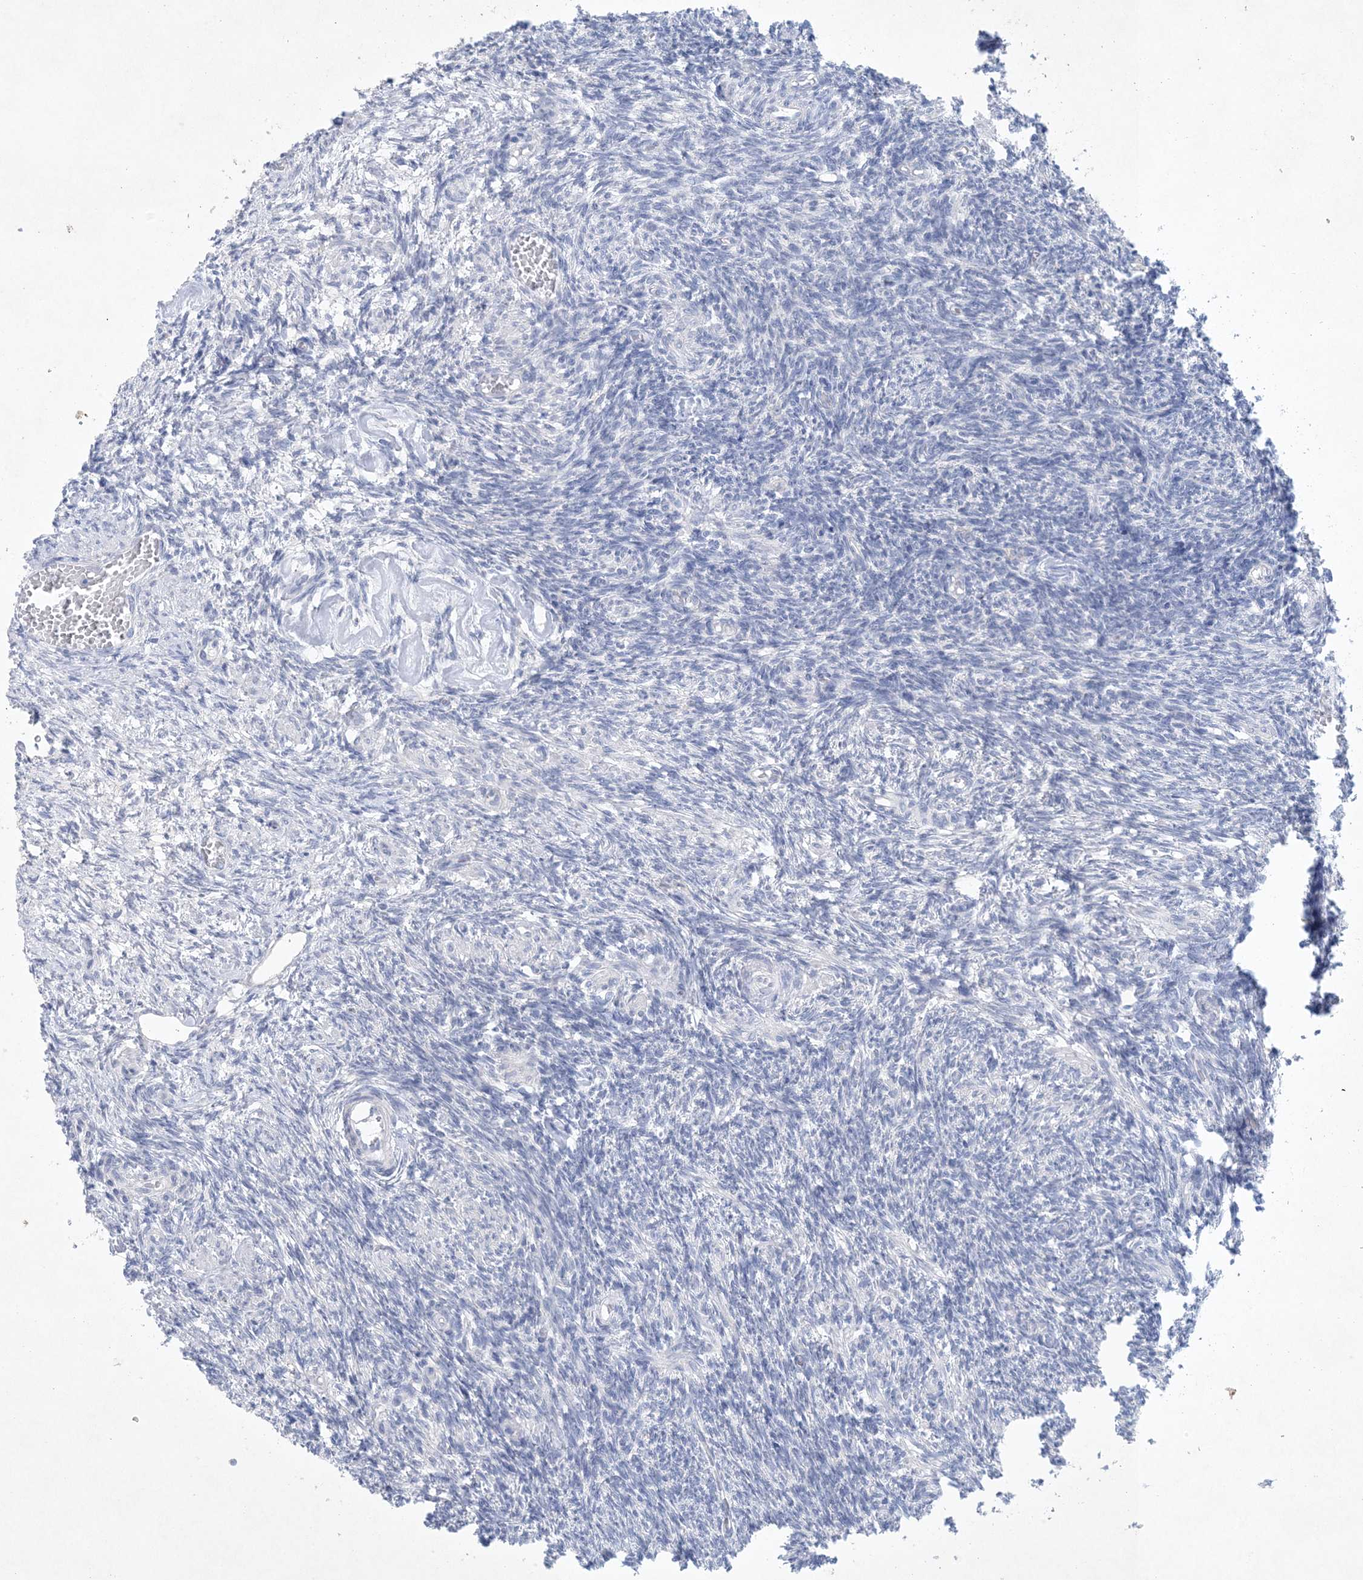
{"staining": {"intensity": "negative", "quantity": "none", "location": "none"}, "tissue": "ovary", "cell_type": "Ovarian stroma cells", "image_type": "normal", "snomed": [{"axis": "morphology", "description": "Normal tissue, NOS"}, {"axis": "topography", "description": "Ovary"}], "caption": "This is a image of IHC staining of unremarkable ovary, which shows no expression in ovarian stroma cells.", "gene": "GABRG1", "patient": {"sex": "female", "age": 27}}